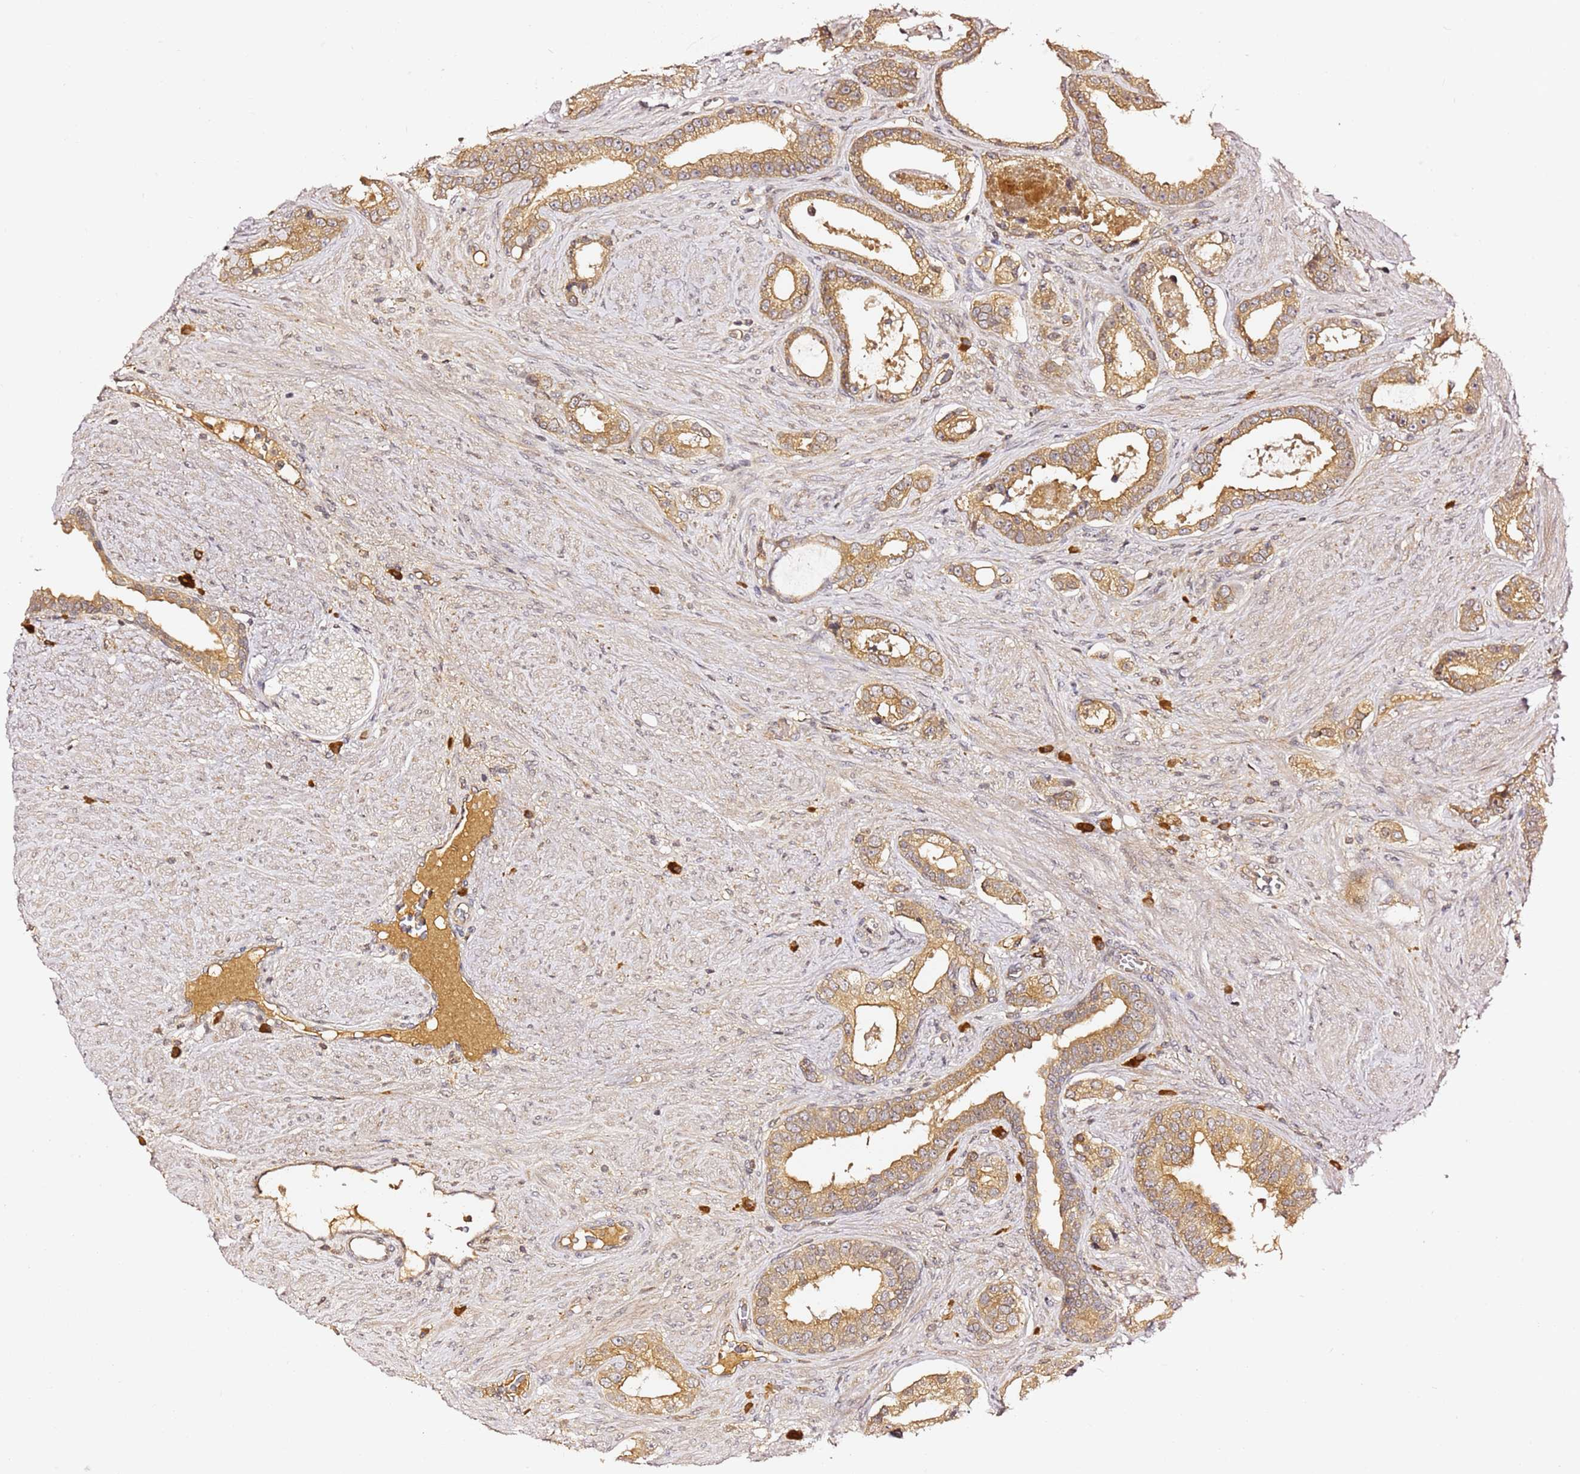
{"staining": {"intensity": "moderate", "quantity": ">75%", "location": "cytoplasmic/membranous"}, "tissue": "prostate cancer", "cell_type": "Tumor cells", "image_type": "cancer", "snomed": [{"axis": "morphology", "description": "Adenocarcinoma, High grade"}, {"axis": "topography", "description": "Prostate"}], "caption": "The image reveals staining of prostate cancer, revealing moderate cytoplasmic/membranous protein positivity (brown color) within tumor cells. Ihc stains the protein of interest in brown and the nuclei are stained blue.", "gene": "OSBPL2", "patient": {"sex": "male", "age": 67}}